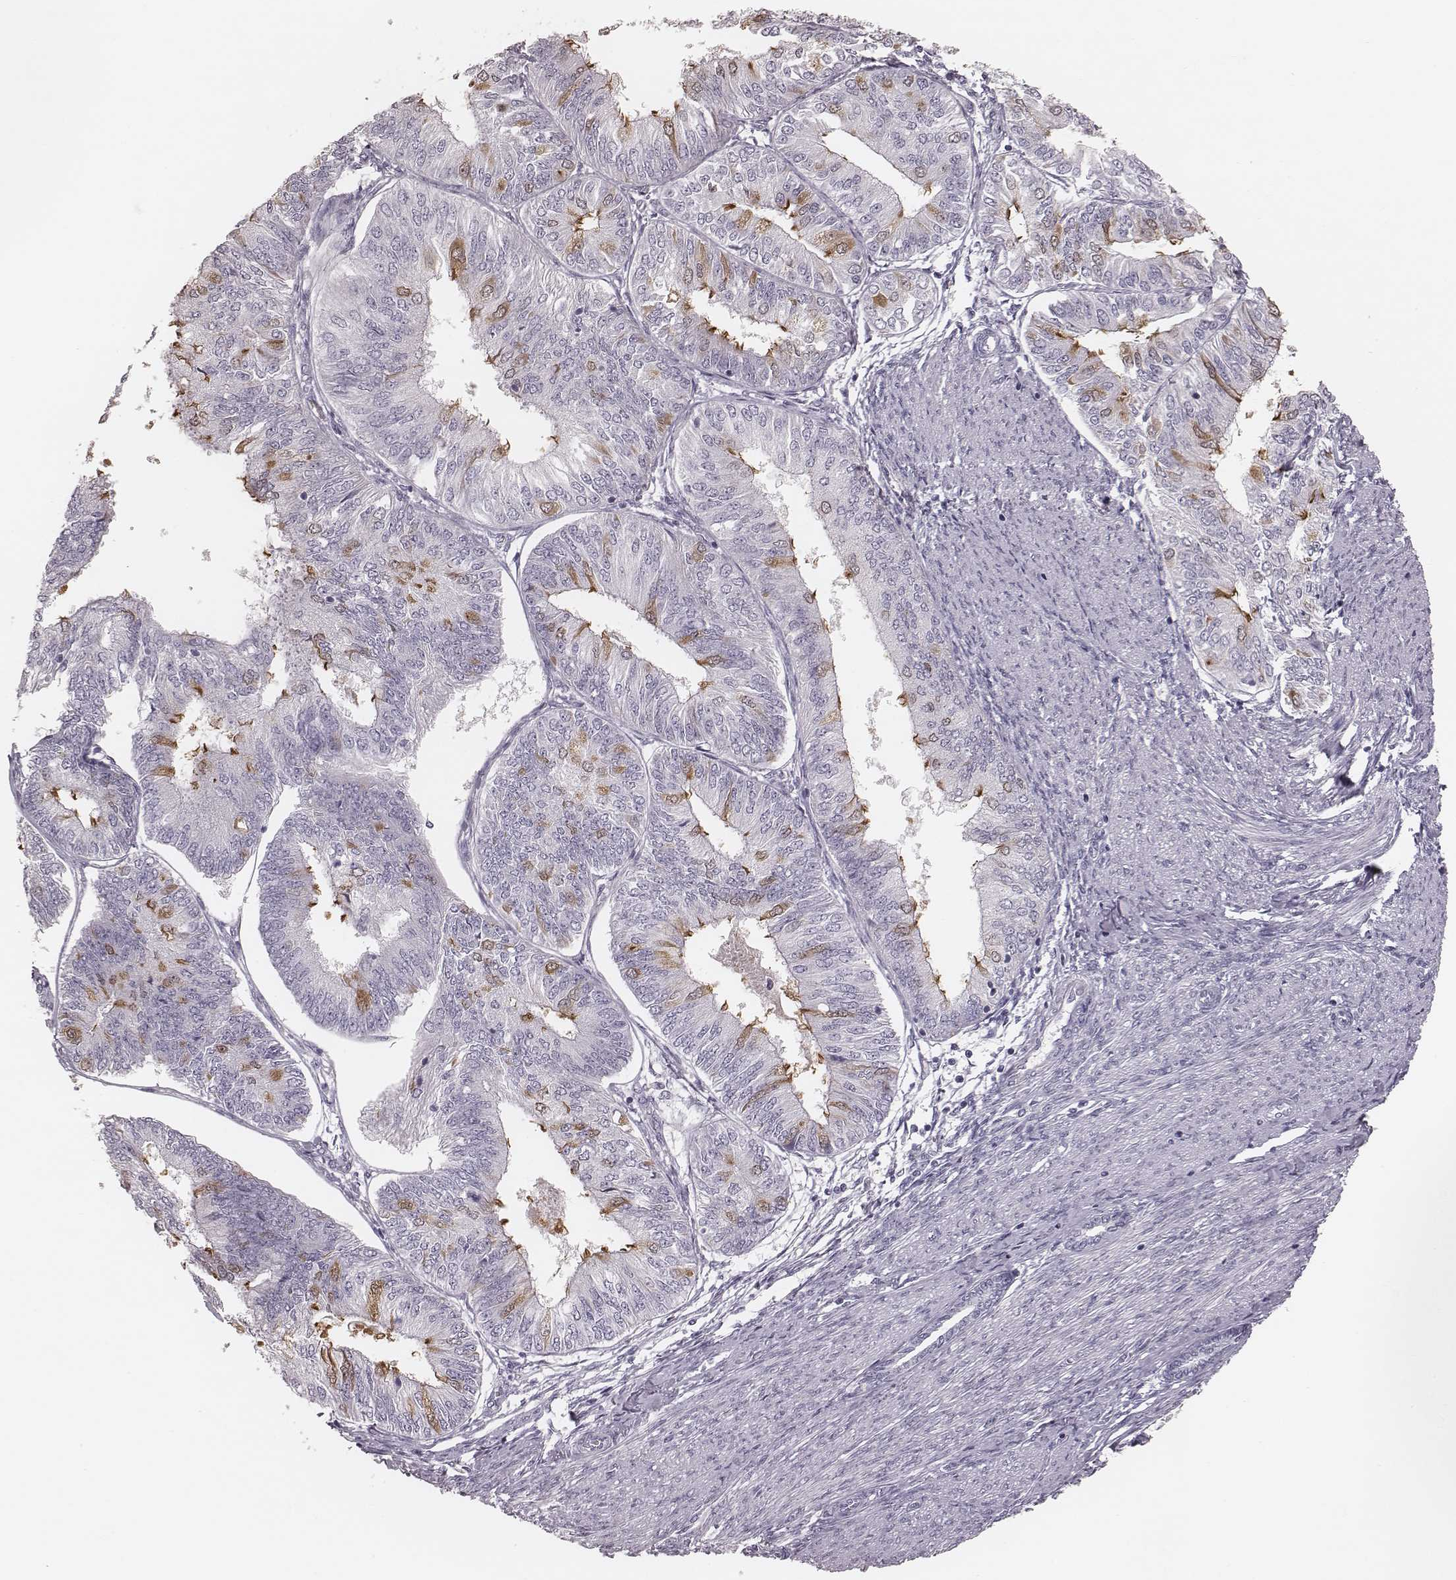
{"staining": {"intensity": "moderate", "quantity": "<25%", "location": "cytoplasmic/membranous"}, "tissue": "endometrial cancer", "cell_type": "Tumor cells", "image_type": "cancer", "snomed": [{"axis": "morphology", "description": "Adenocarcinoma, NOS"}, {"axis": "topography", "description": "Endometrium"}], "caption": "Protein analysis of endometrial cancer tissue demonstrates moderate cytoplasmic/membranous positivity in approximately <25% of tumor cells.", "gene": "SPA17", "patient": {"sex": "female", "age": 58}}